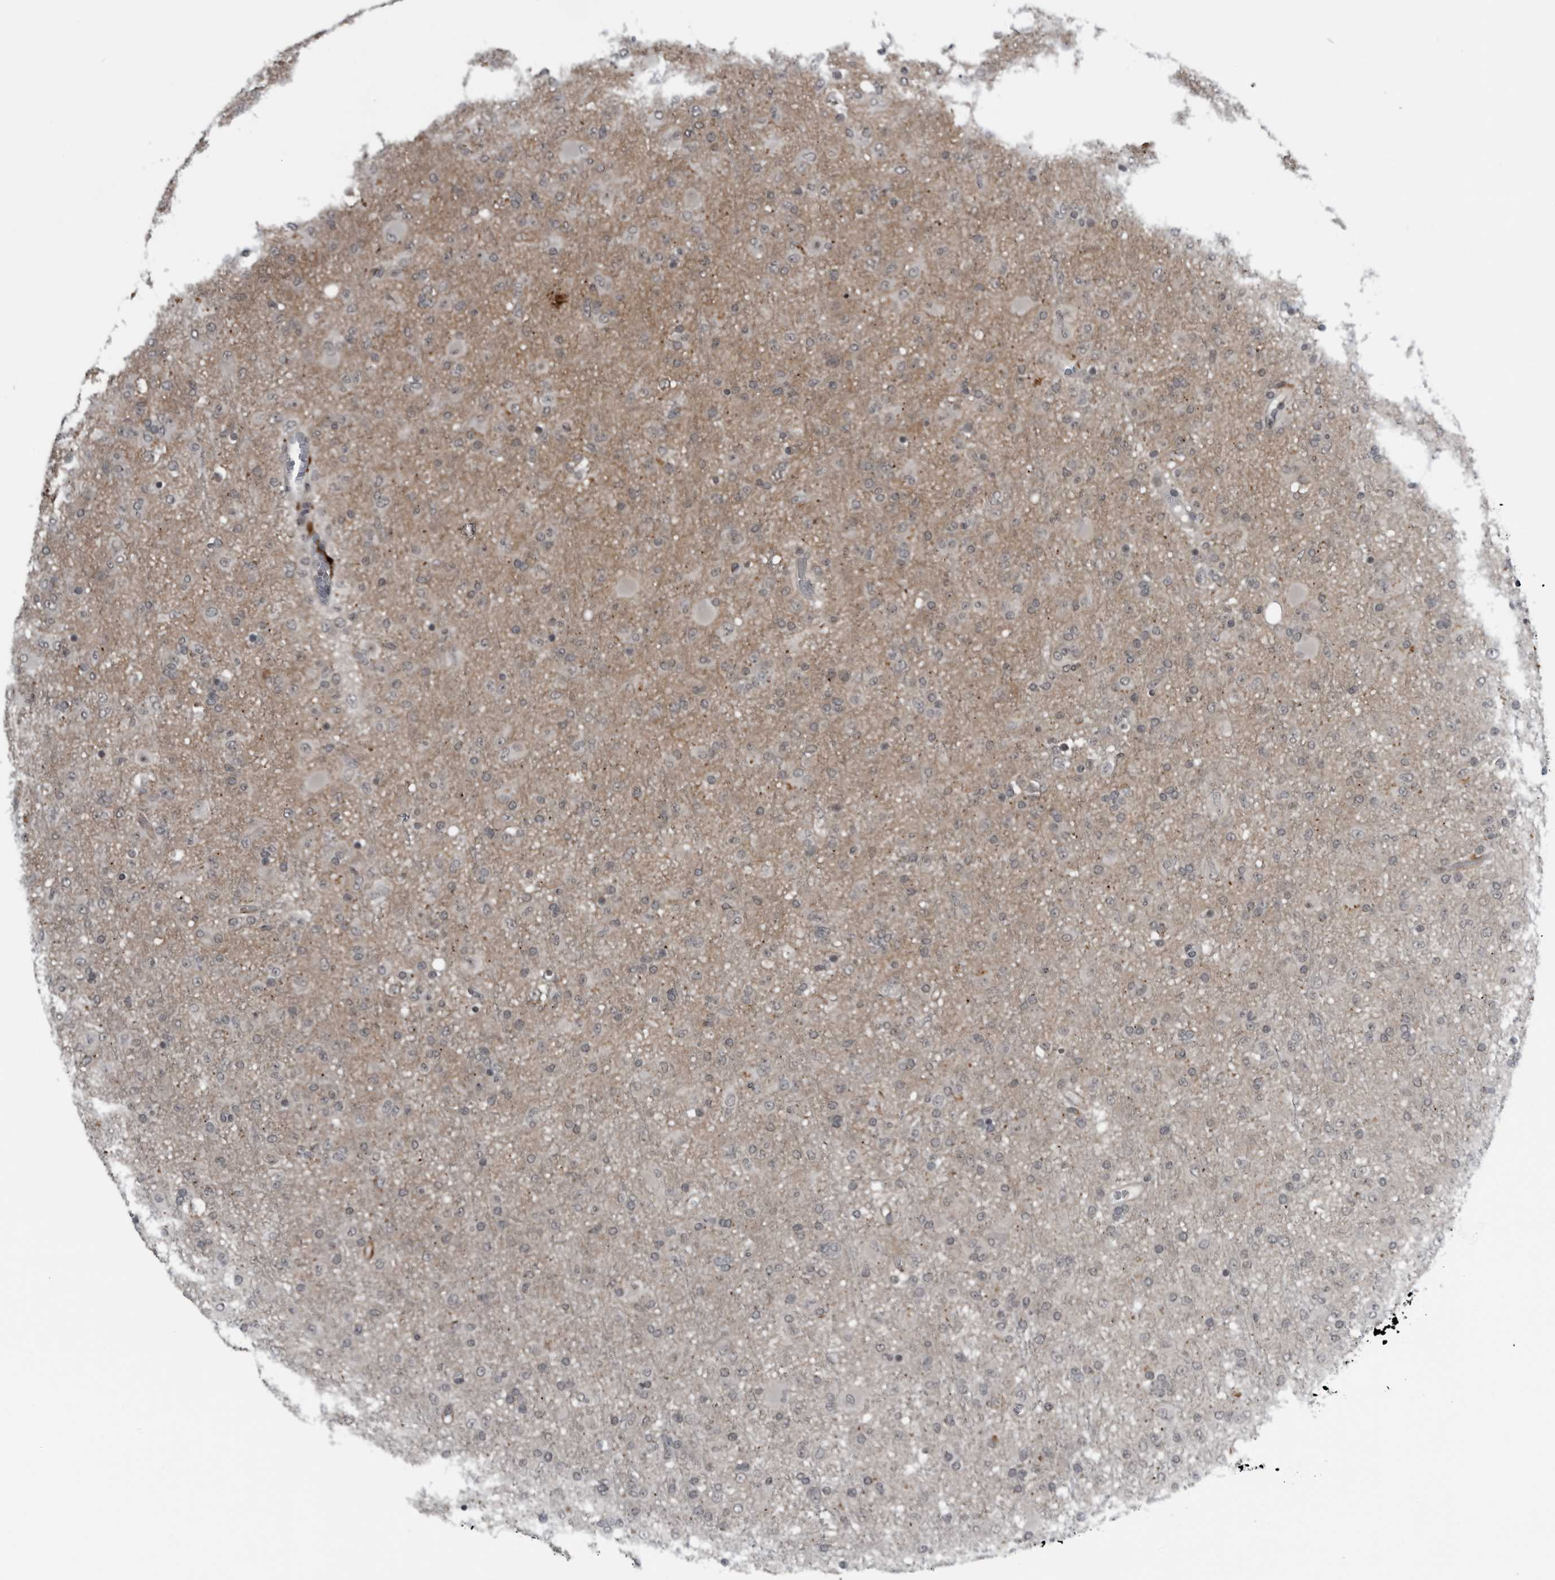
{"staining": {"intensity": "negative", "quantity": "none", "location": "none"}, "tissue": "glioma", "cell_type": "Tumor cells", "image_type": "cancer", "snomed": [{"axis": "morphology", "description": "Glioma, malignant, Low grade"}, {"axis": "topography", "description": "Brain"}], "caption": "Tumor cells show no significant protein positivity in low-grade glioma (malignant).", "gene": "GAK", "patient": {"sex": "male", "age": 65}}